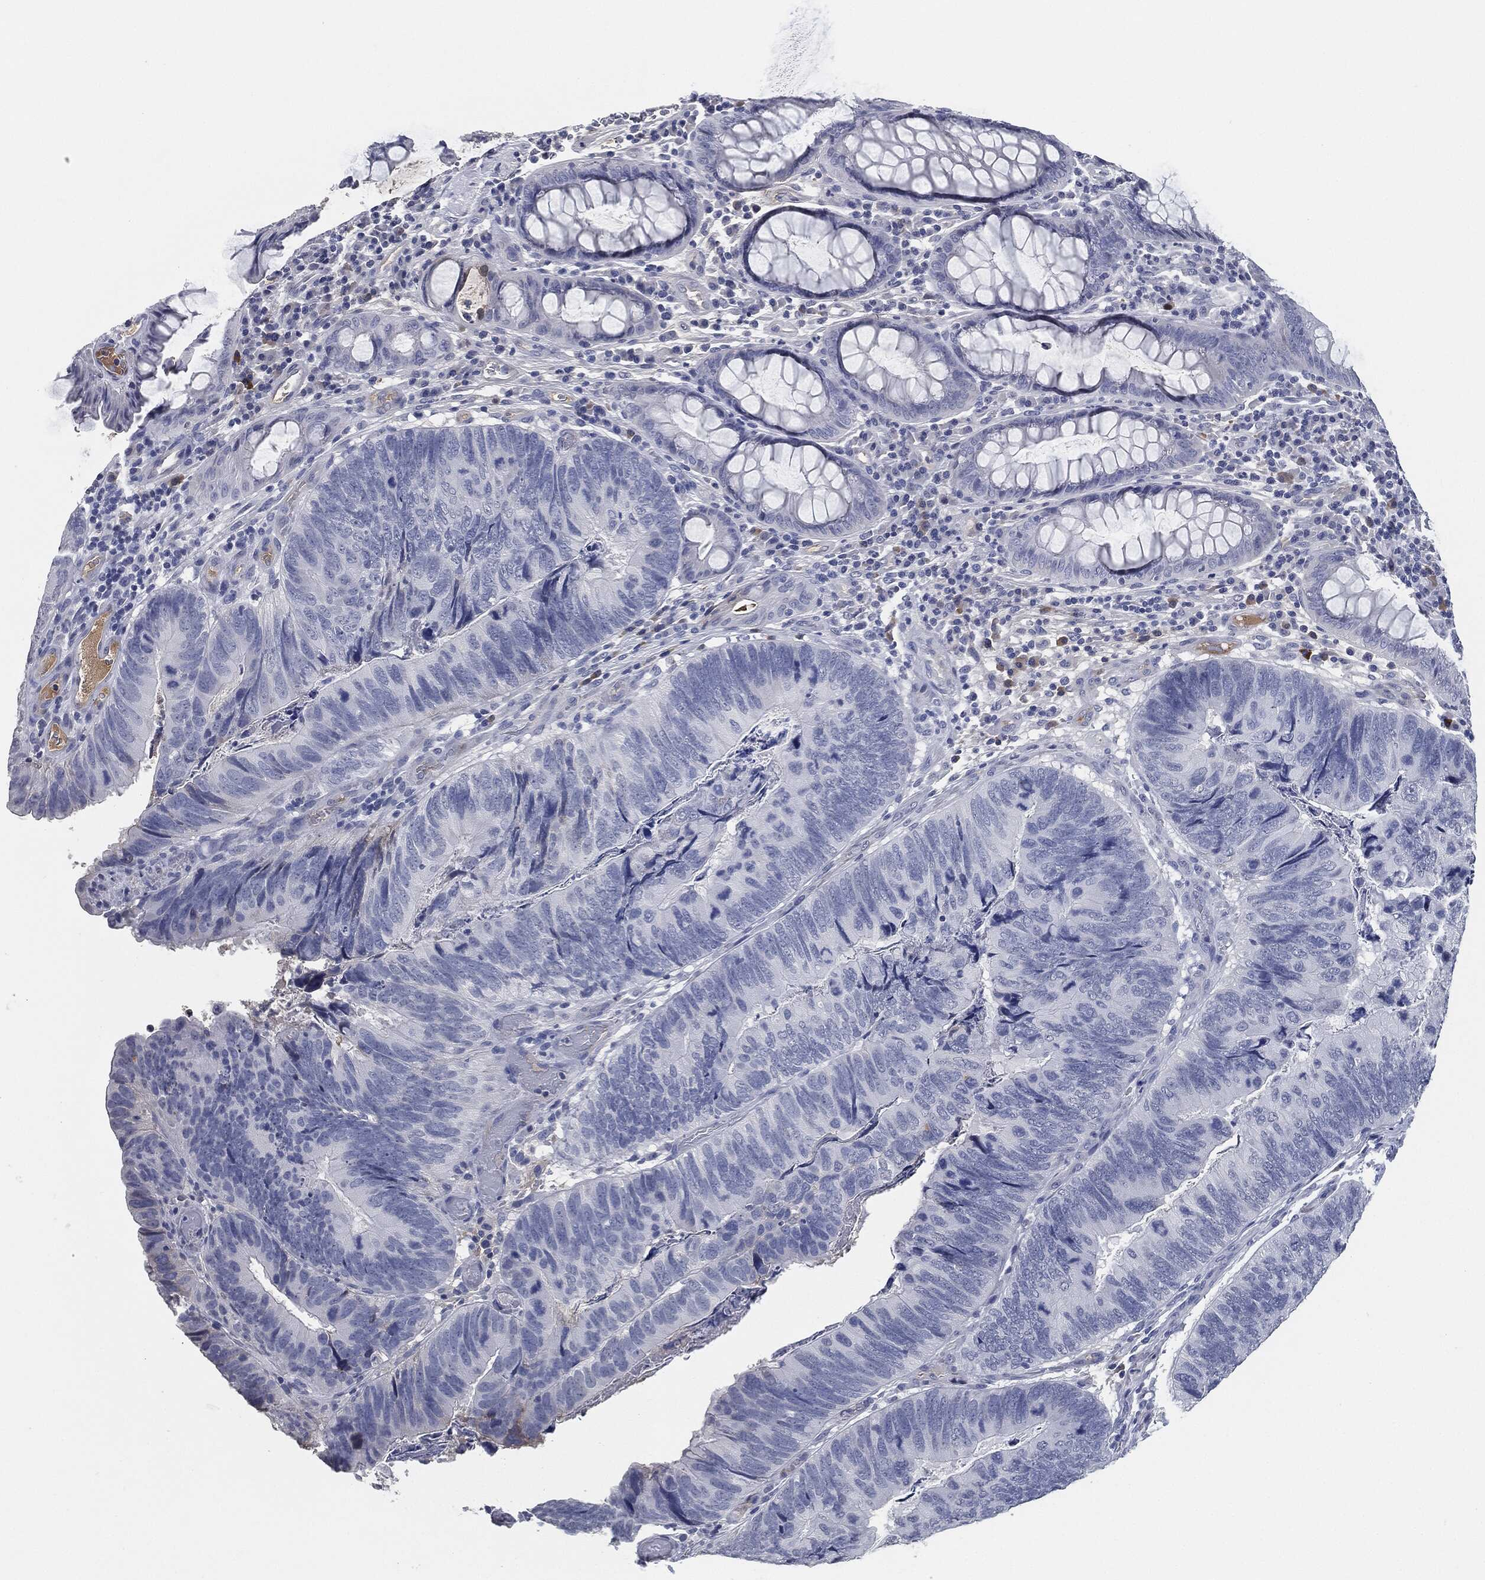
{"staining": {"intensity": "negative", "quantity": "none", "location": "none"}, "tissue": "colorectal cancer", "cell_type": "Tumor cells", "image_type": "cancer", "snomed": [{"axis": "morphology", "description": "Adenocarcinoma, NOS"}, {"axis": "topography", "description": "Colon"}], "caption": "This is an IHC micrograph of colorectal cancer. There is no expression in tumor cells.", "gene": "SIGLEC7", "patient": {"sex": "female", "age": 67}}